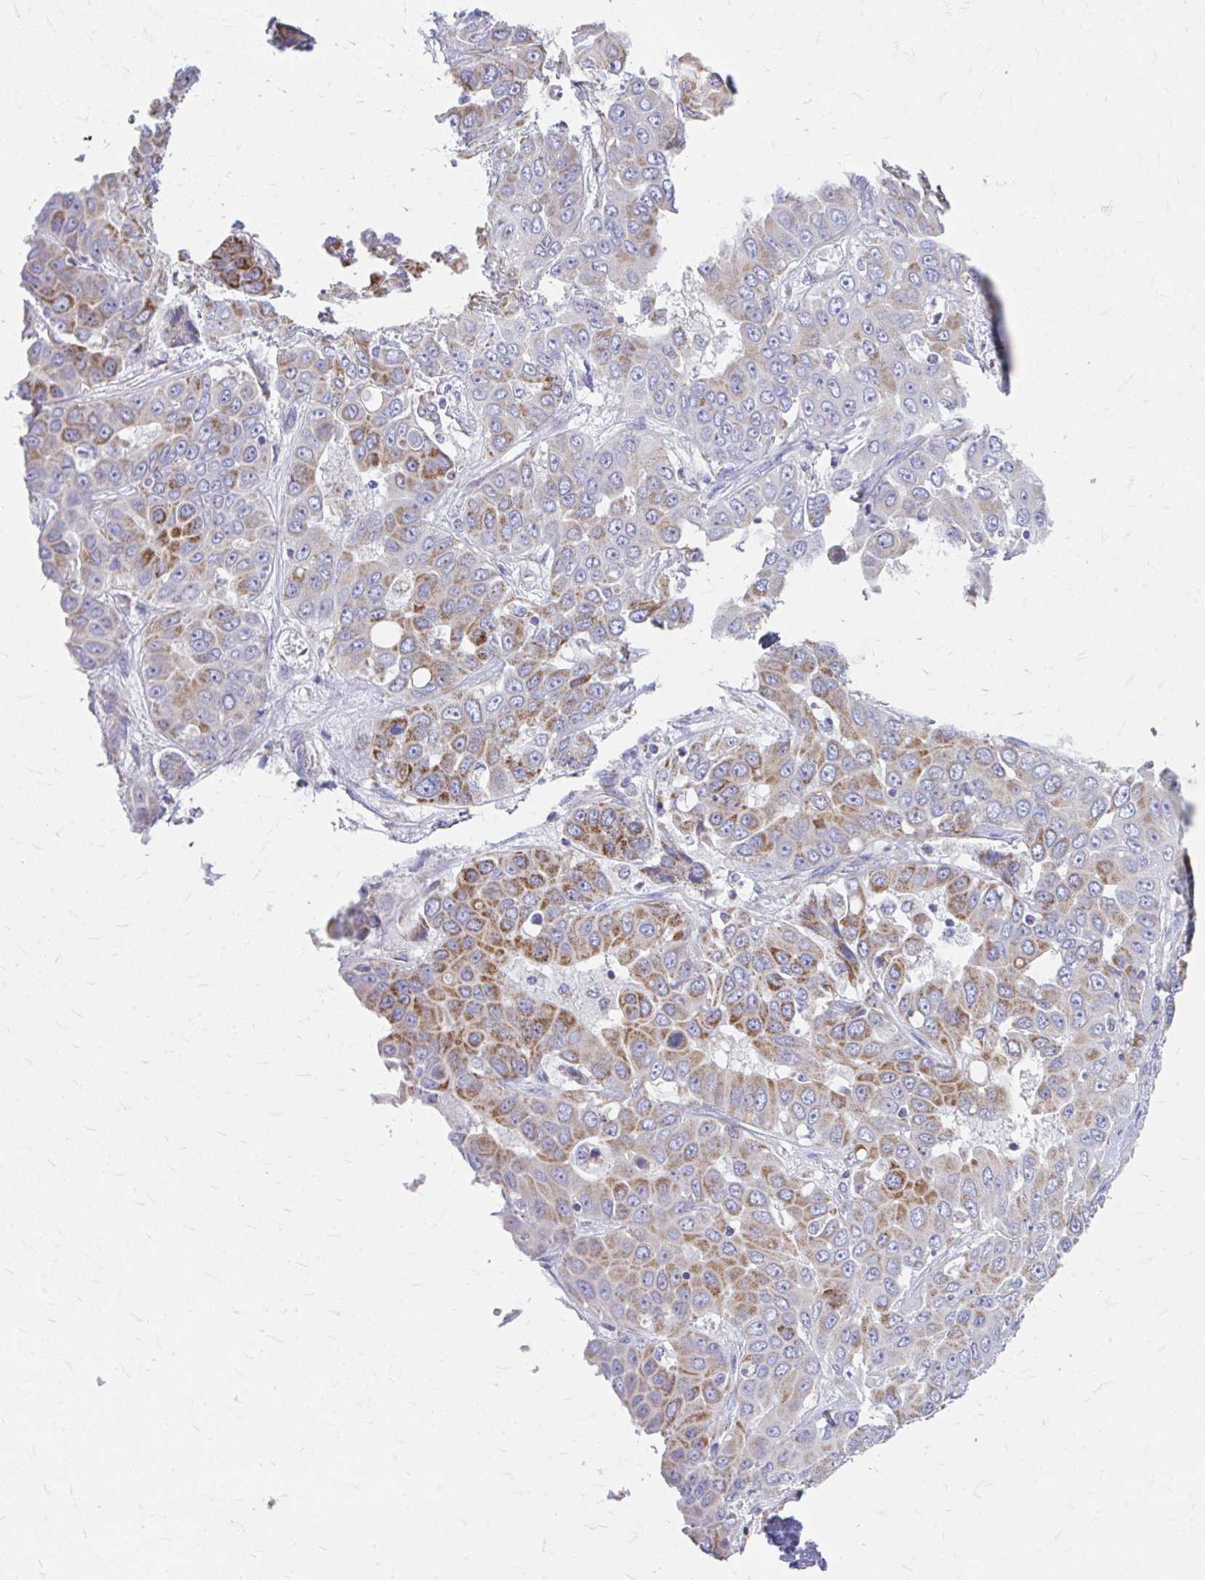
{"staining": {"intensity": "moderate", "quantity": ">75%", "location": "cytoplasmic/membranous"}, "tissue": "liver cancer", "cell_type": "Tumor cells", "image_type": "cancer", "snomed": [{"axis": "morphology", "description": "Cholangiocarcinoma"}, {"axis": "topography", "description": "Liver"}], "caption": "This is a photomicrograph of immunohistochemistry staining of liver cholangiocarcinoma, which shows moderate positivity in the cytoplasmic/membranous of tumor cells.", "gene": "MRPL19", "patient": {"sex": "female", "age": 52}}